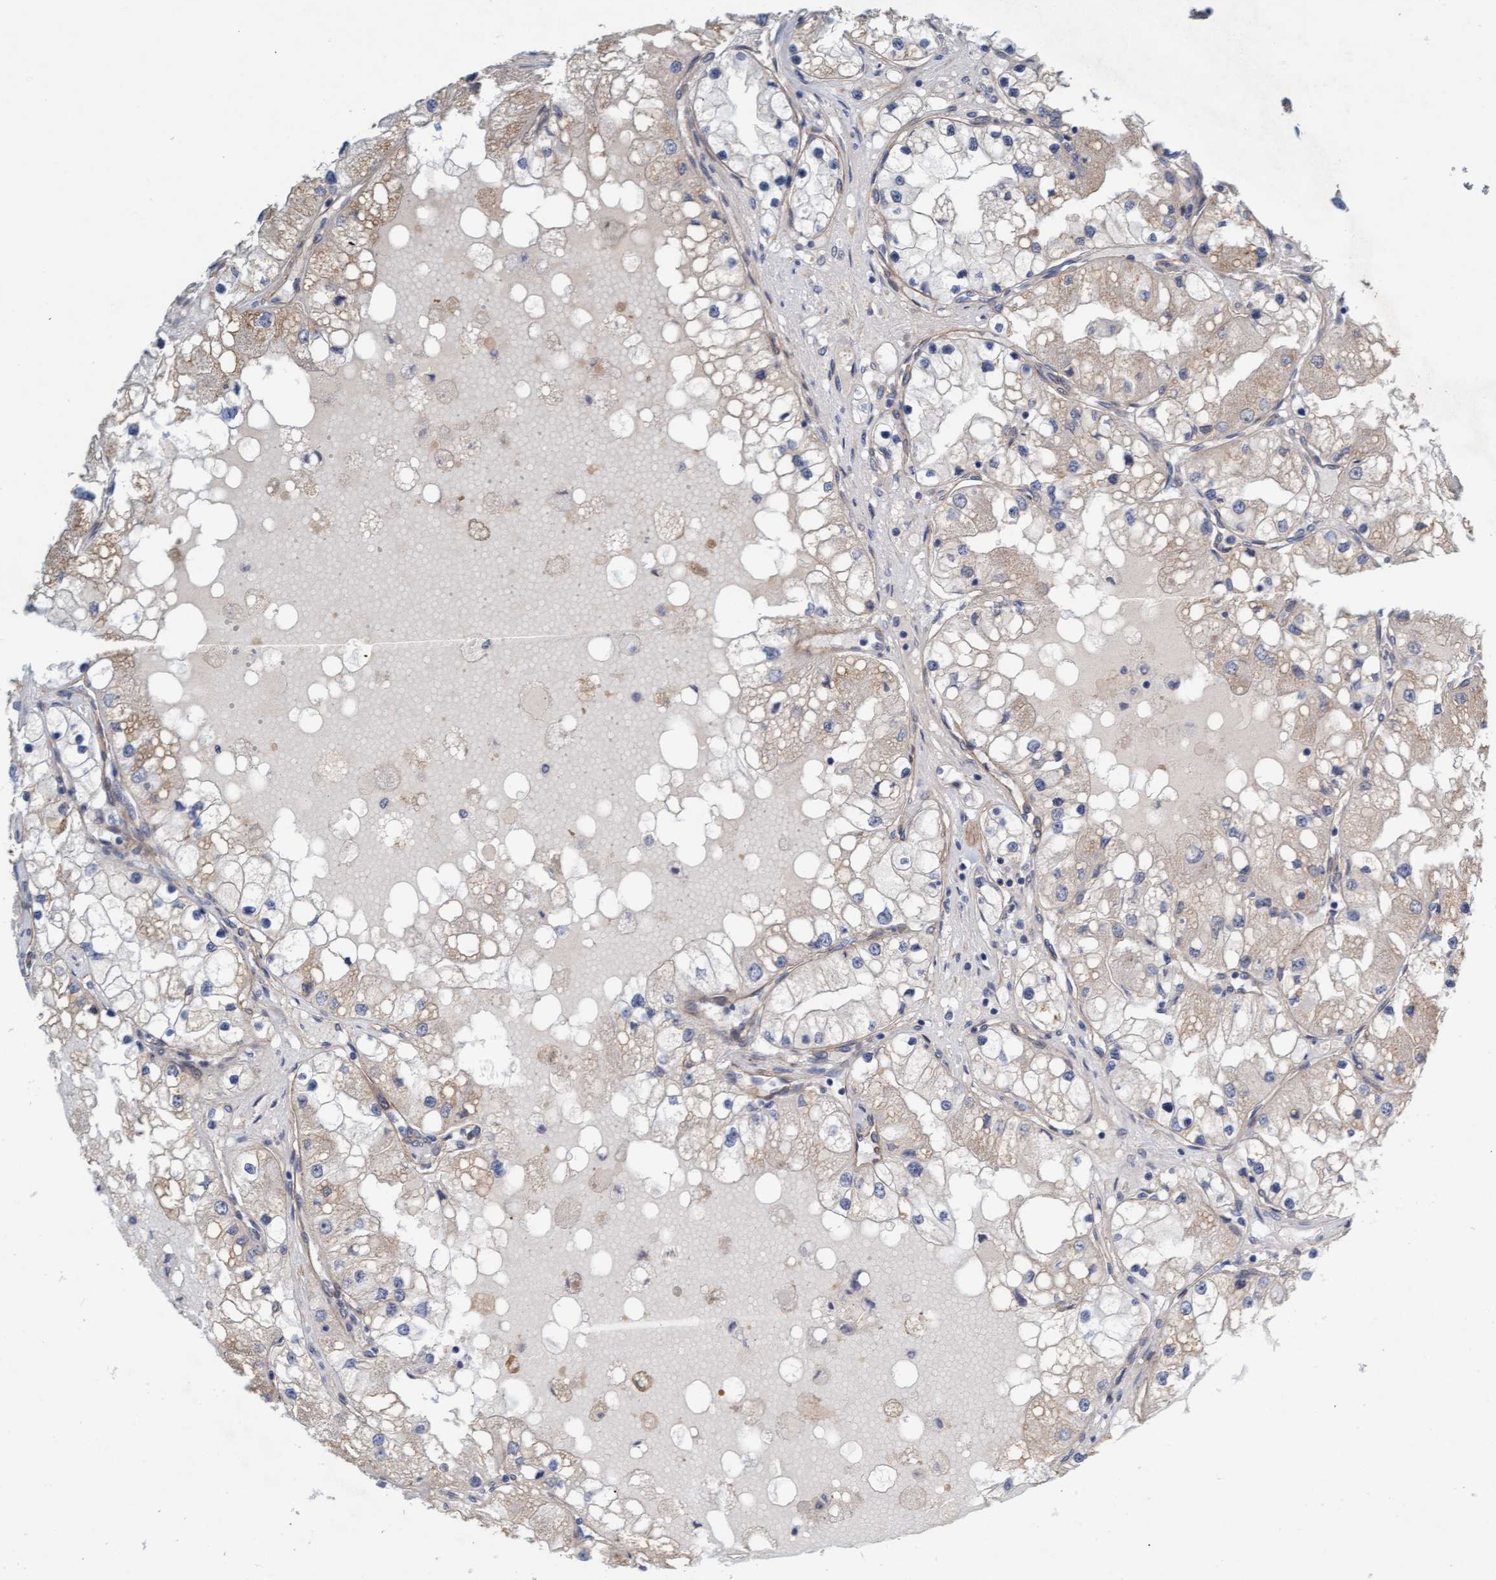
{"staining": {"intensity": "weak", "quantity": "<25%", "location": "cytoplasmic/membranous"}, "tissue": "renal cancer", "cell_type": "Tumor cells", "image_type": "cancer", "snomed": [{"axis": "morphology", "description": "Adenocarcinoma, NOS"}, {"axis": "topography", "description": "Kidney"}], "caption": "This is an immunohistochemistry (IHC) histopathology image of adenocarcinoma (renal). There is no expression in tumor cells.", "gene": "TSTD2", "patient": {"sex": "male", "age": 68}}